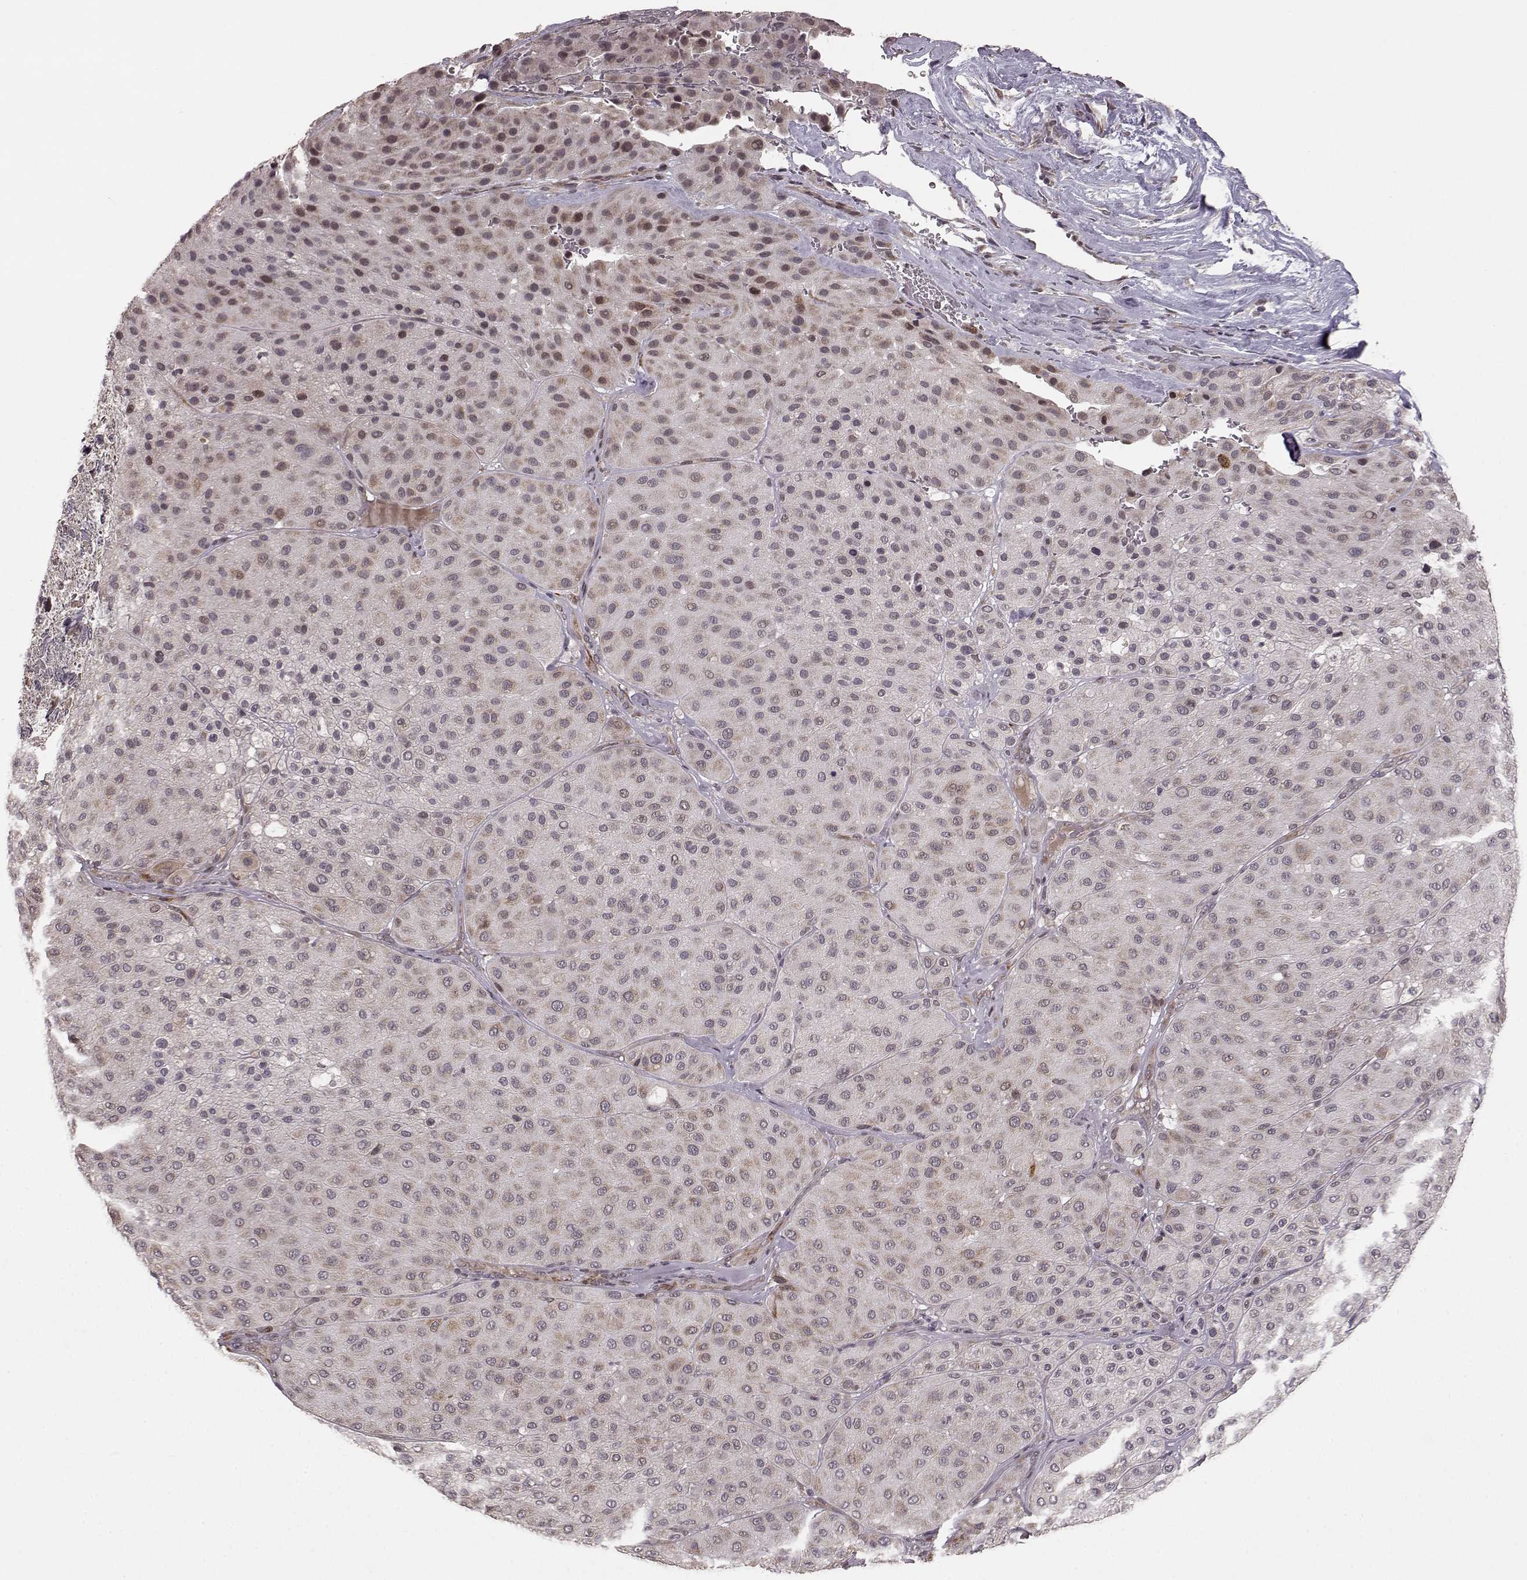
{"staining": {"intensity": "weak", "quantity": ">75%", "location": "cytoplasmic/membranous"}, "tissue": "melanoma", "cell_type": "Tumor cells", "image_type": "cancer", "snomed": [{"axis": "morphology", "description": "Malignant melanoma, Metastatic site"}, {"axis": "topography", "description": "Smooth muscle"}], "caption": "There is low levels of weak cytoplasmic/membranous staining in tumor cells of malignant melanoma (metastatic site), as demonstrated by immunohistochemical staining (brown color).", "gene": "ELOVL5", "patient": {"sex": "male", "age": 41}}